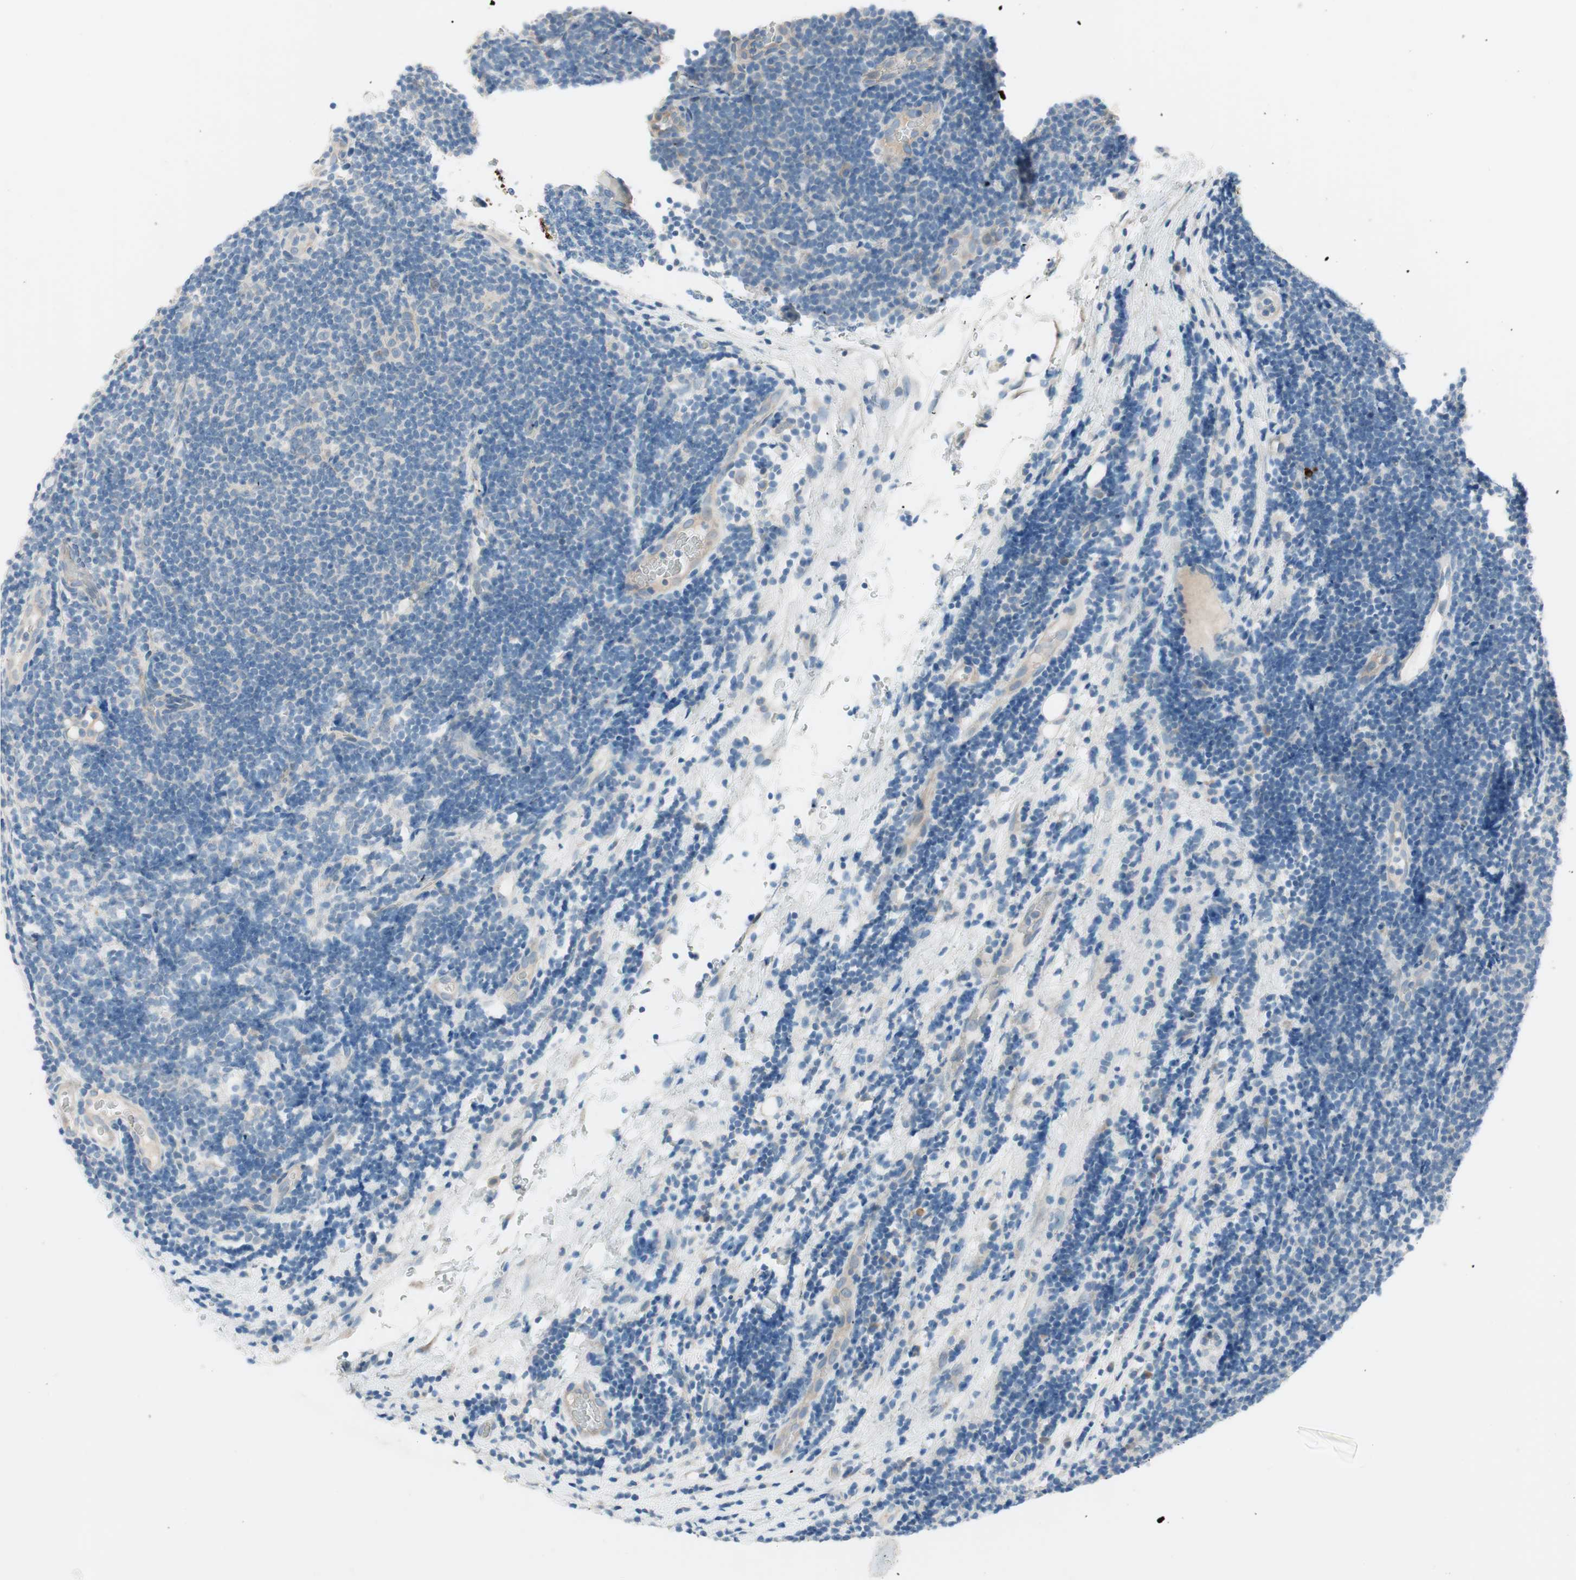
{"staining": {"intensity": "negative", "quantity": "none", "location": "none"}, "tissue": "lymphoma", "cell_type": "Tumor cells", "image_type": "cancer", "snomed": [{"axis": "morphology", "description": "Malignant lymphoma, non-Hodgkin's type, Low grade"}, {"axis": "topography", "description": "Lymph node"}], "caption": "The photomicrograph displays no significant expression in tumor cells of lymphoma.", "gene": "PRRG4", "patient": {"sex": "male", "age": 83}}